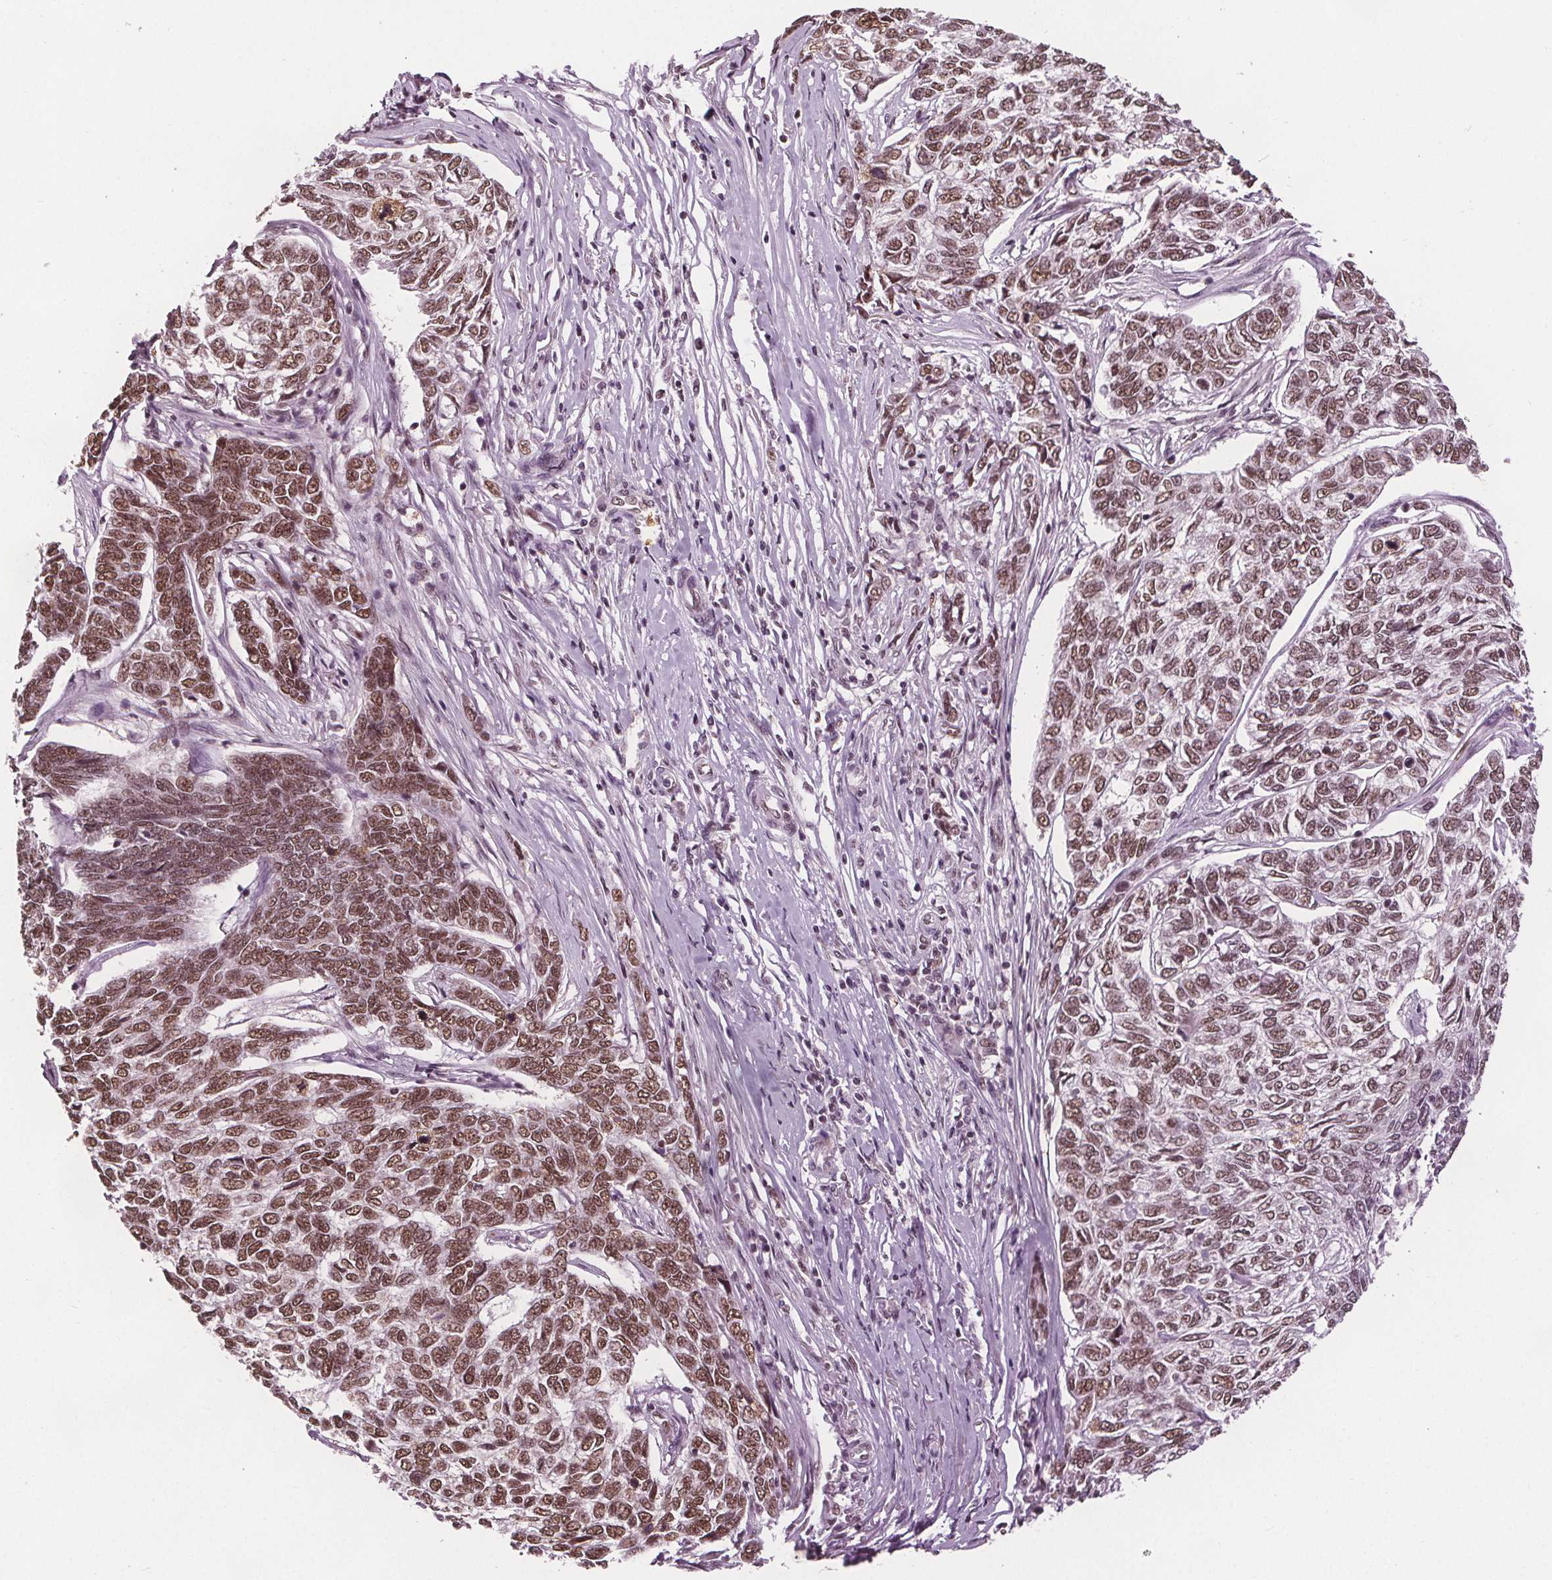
{"staining": {"intensity": "moderate", "quantity": ">75%", "location": "nuclear"}, "tissue": "skin cancer", "cell_type": "Tumor cells", "image_type": "cancer", "snomed": [{"axis": "morphology", "description": "Basal cell carcinoma"}, {"axis": "topography", "description": "Skin"}], "caption": "Skin cancer (basal cell carcinoma) was stained to show a protein in brown. There is medium levels of moderate nuclear expression in approximately >75% of tumor cells.", "gene": "IWS1", "patient": {"sex": "female", "age": 65}}